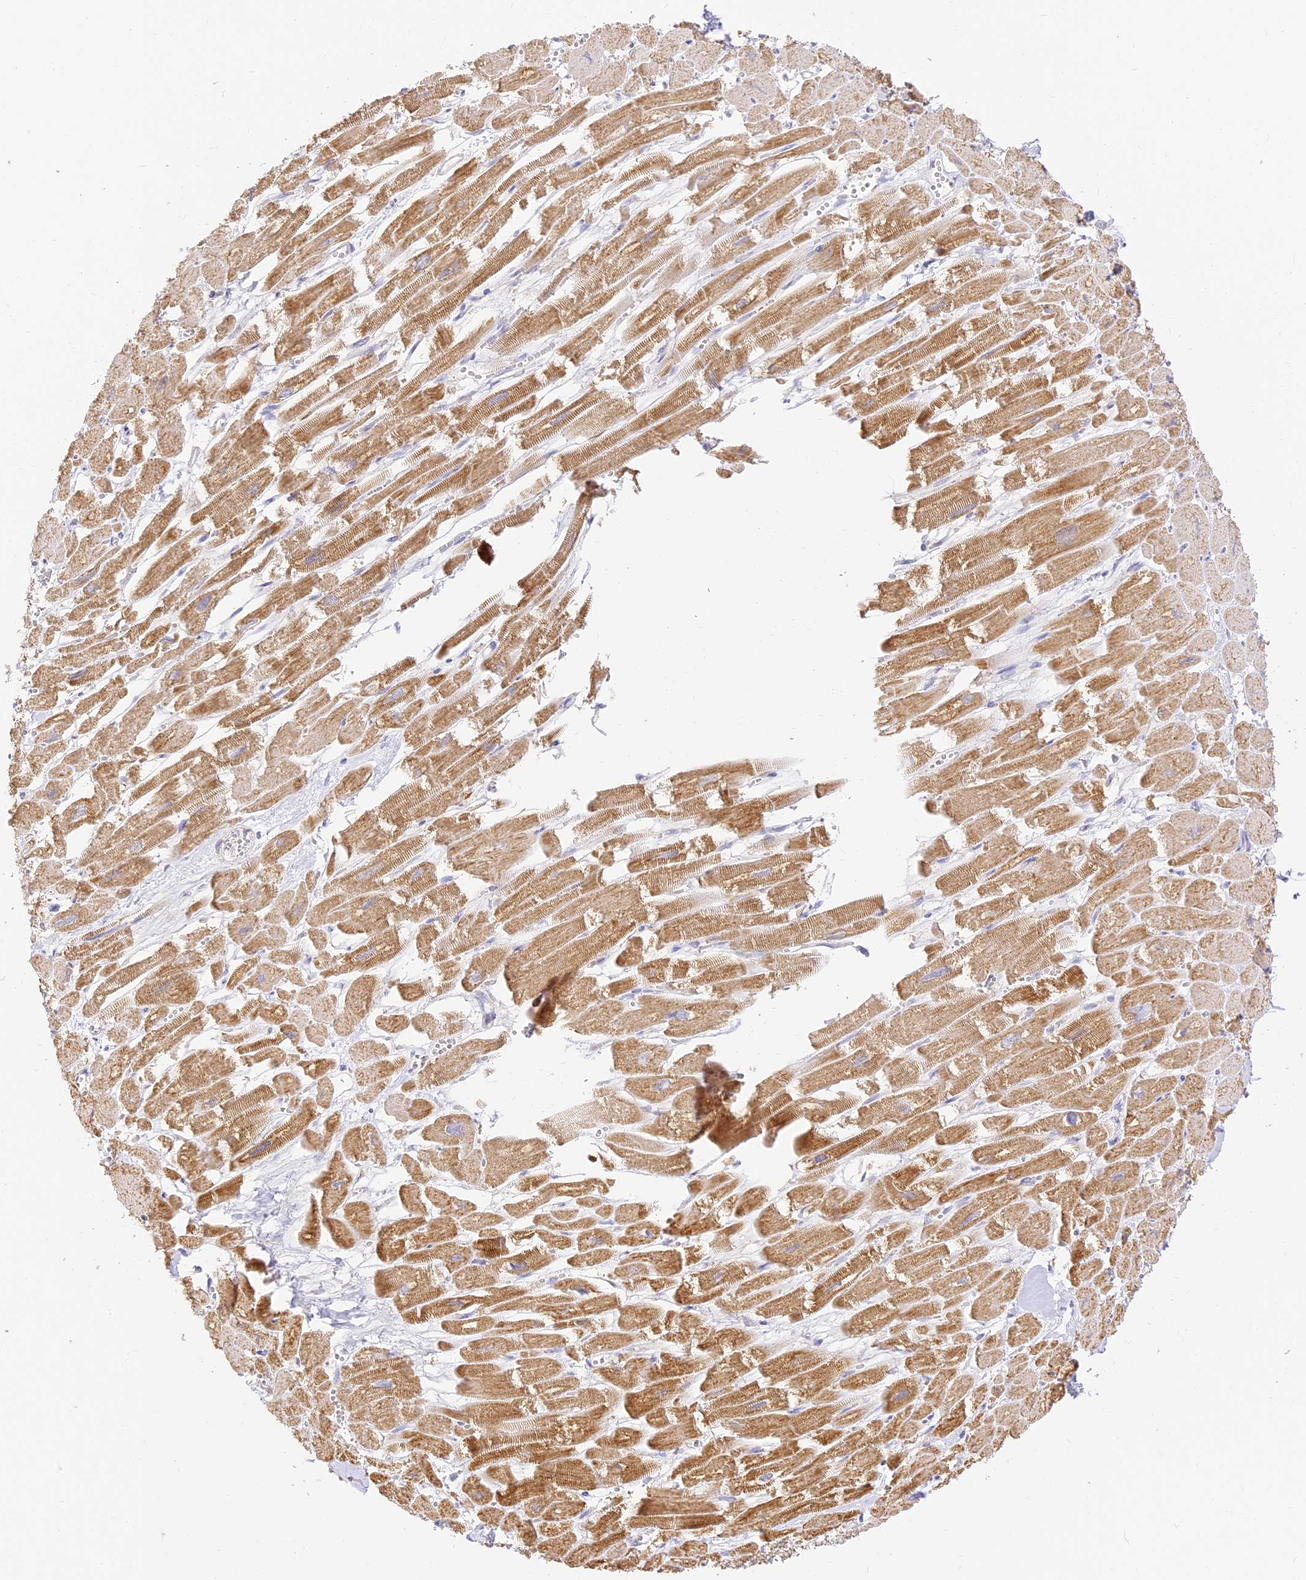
{"staining": {"intensity": "strong", "quantity": "25%-75%", "location": "cytoplasmic/membranous"}, "tissue": "heart muscle", "cell_type": "Cardiomyocytes", "image_type": "normal", "snomed": [{"axis": "morphology", "description": "Normal tissue, NOS"}, {"axis": "topography", "description": "Heart"}], "caption": "Immunohistochemical staining of normal heart muscle shows 25%-75% levels of strong cytoplasmic/membranous protein staining in approximately 25%-75% of cardiomyocytes.", "gene": "LRRC15", "patient": {"sex": "male", "age": 54}}